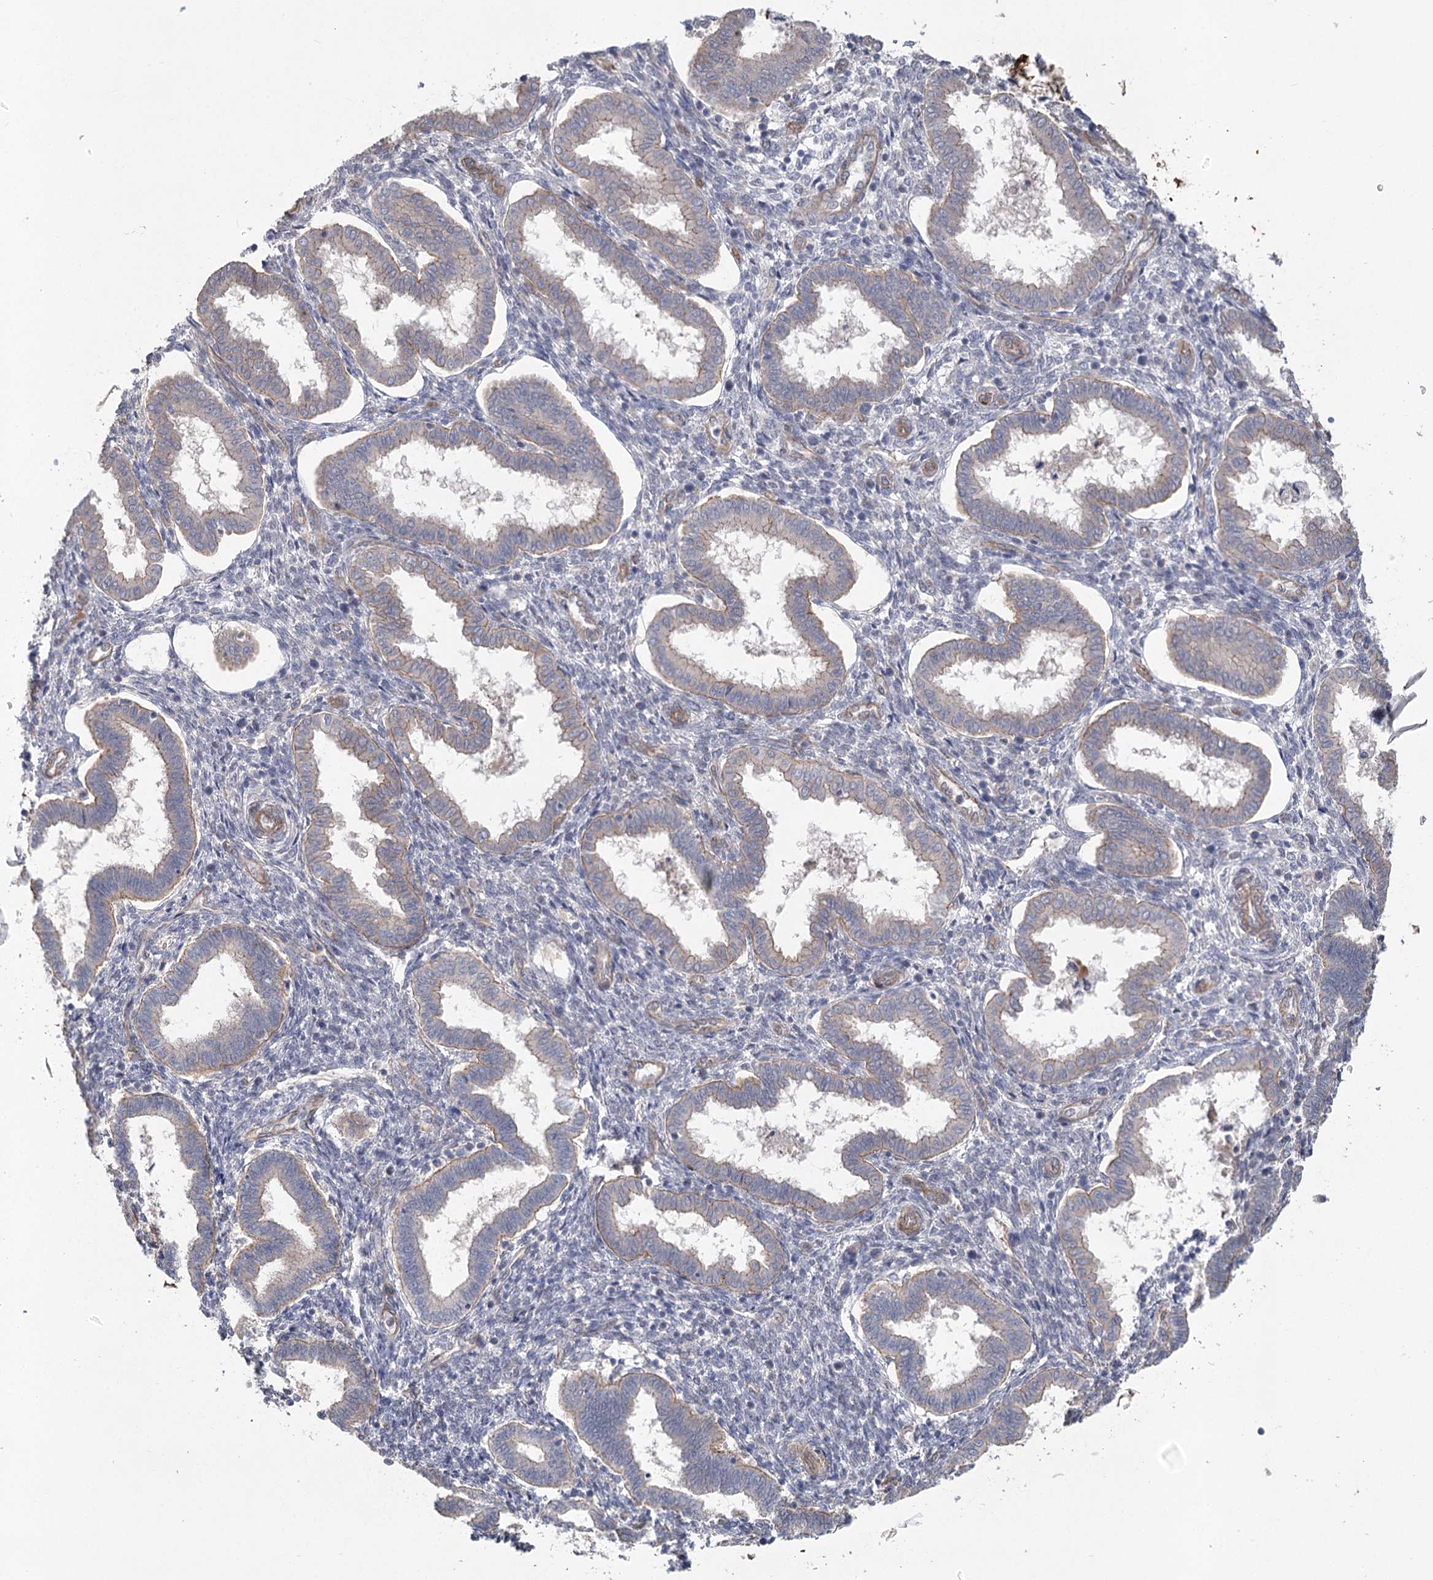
{"staining": {"intensity": "negative", "quantity": "none", "location": "none"}, "tissue": "endometrium", "cell_type": "Cells in endometrial stroma", "image_type": "normal", "snomed": [{"axis": "morphology", "description": "Normal tissue, NOS"}, {"axis": "topography", "description": "Endometrium"}], "caption": "High magnification brightfield microscopy of normal endometrium stained with DAB (3,3'-diaminobenzidine) (brown) and counterstained with hematoxylin (blue): cells in endometrial stroma show no significant expression.", "gene": "RWDD4", "patient": {"sex": "female", "age": 24}}